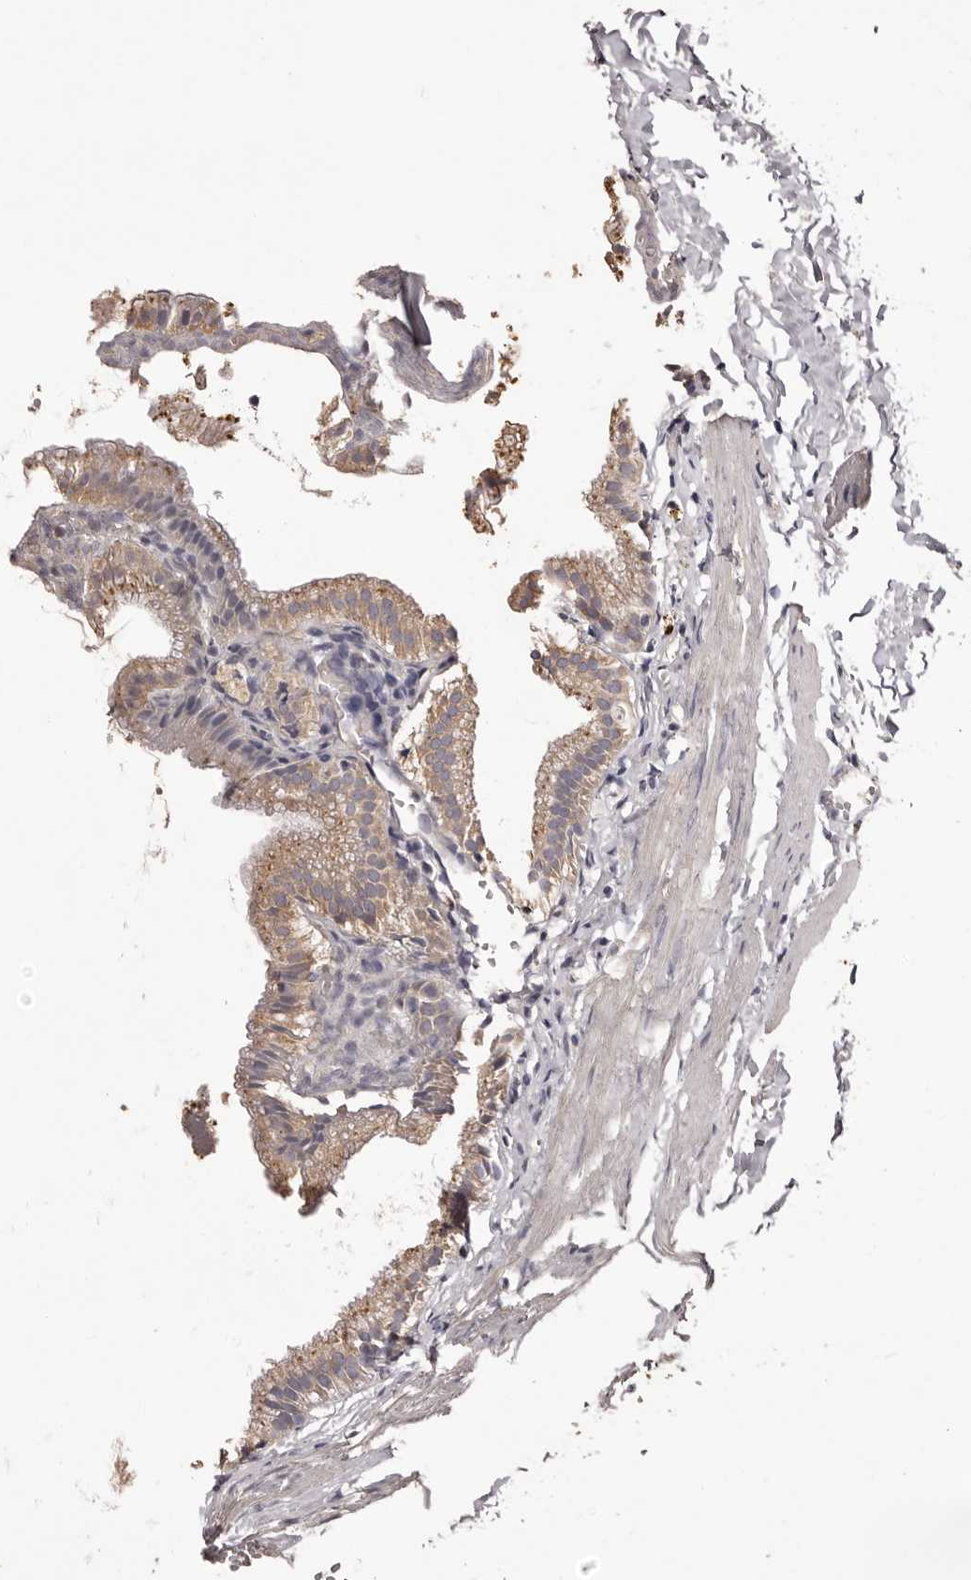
{"staining": {"intensity": "moderate", "quantity": ">75%", "location": "cytoplasmic/membranous"}, "tissue": "gallbladder", "cell_type": "Glandular cells", "image_type": "normal", "snomed": [{"axis": "morphology", "description": "Normal tissue, NOS"}, {"axis": "topography", "description": "Gallbladder"}], "caption": "High-magnification brightfield microscopy of benign gallbladder stained with DAB (3,3'-diaminobenzidine) (brown) and counterstained with hematoxylin (blue). glandular cells exhibit moderate cytoplasmic/membranous positivity is present in about>75% of cells. (brown staining indicates protein expression, while blue staining denotes nuclei).", "gene": "ETNK1", "patient": {"sex": "male", "age": 38}}